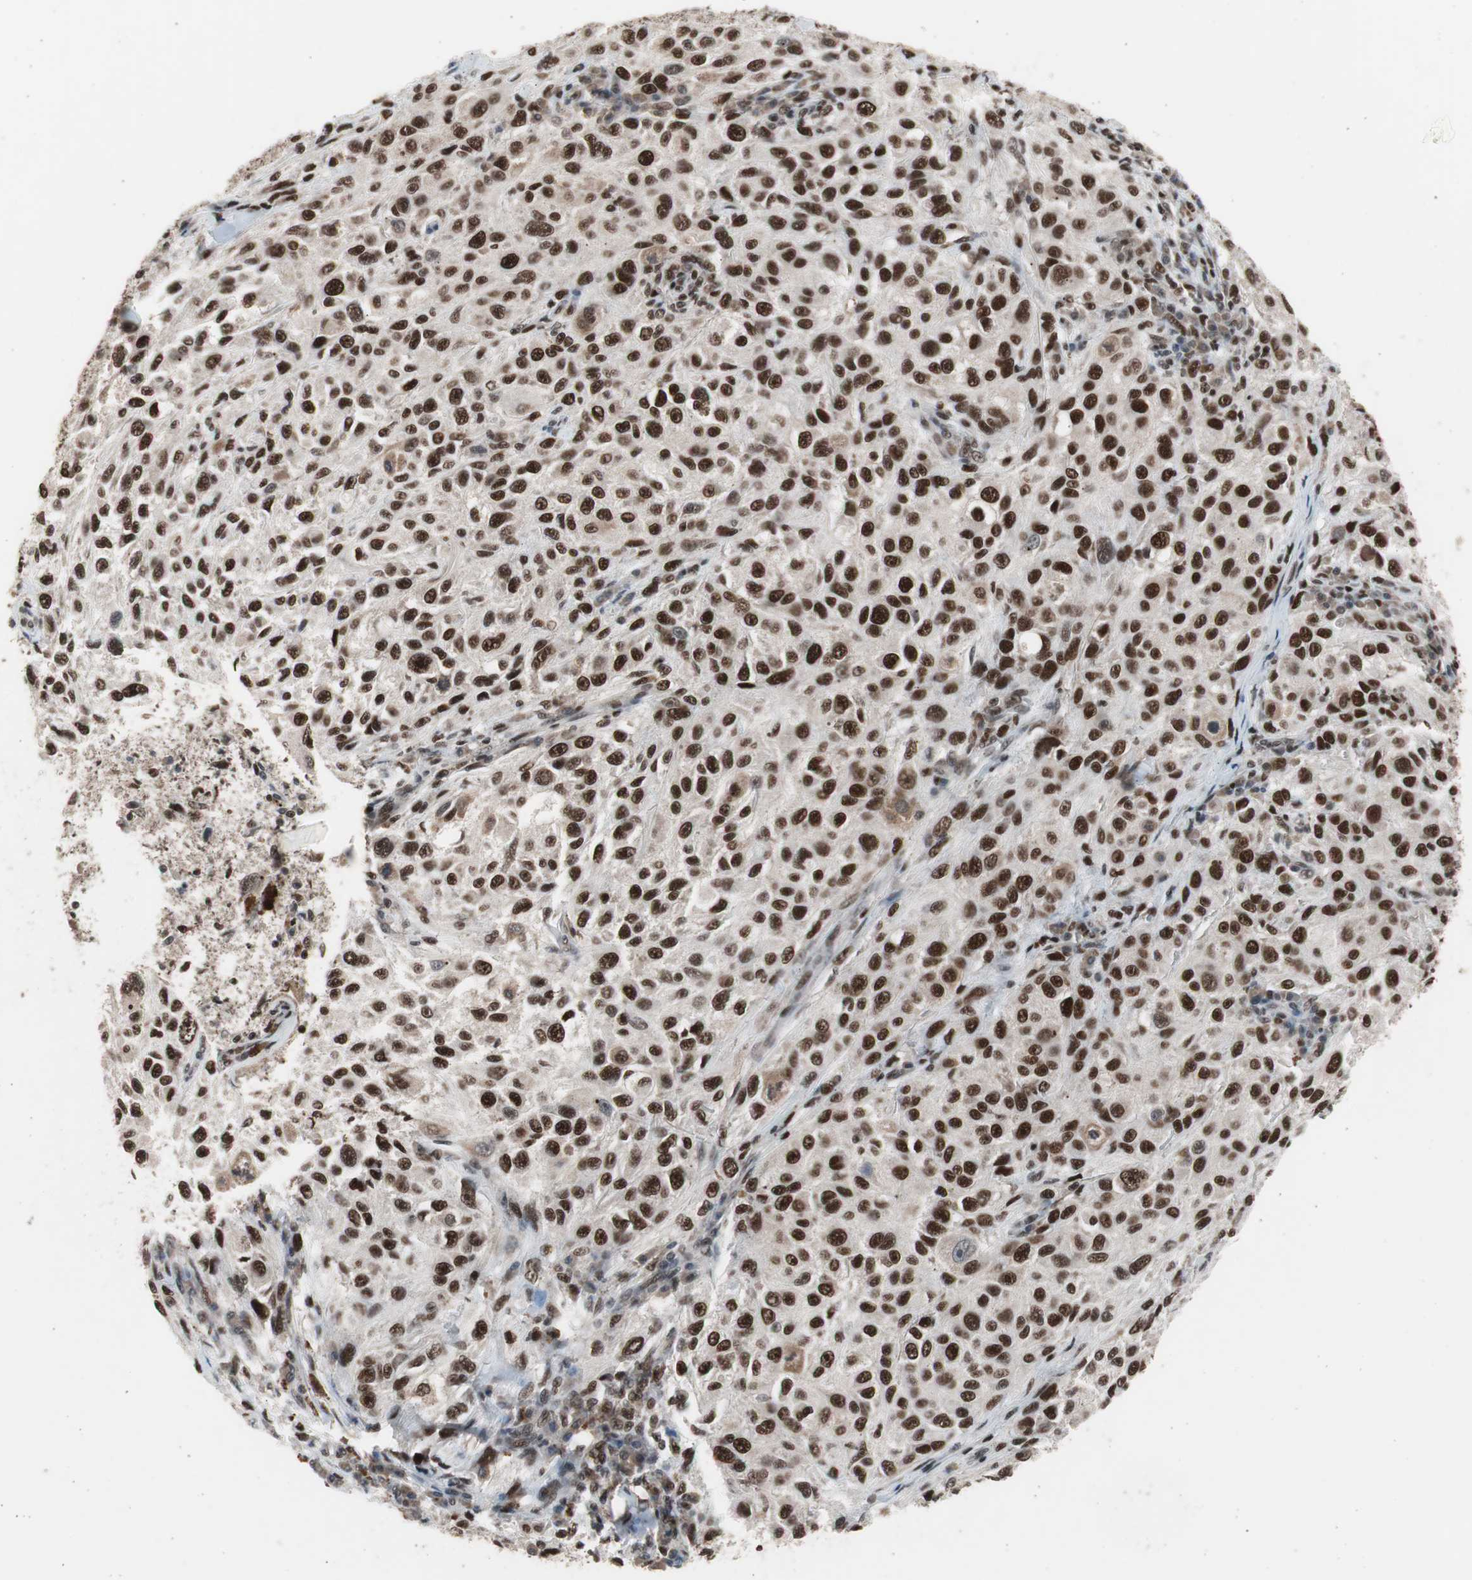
{"staining": {"intensity": "strong", "quantity": ">75%", "location": "nuclear"}, "tissue": "melanoma", "cell_type": "Tumor cells", "image_type": "cancer", "snomed": [{"axis": "morphology", "description": "Necrosis, NOS"}, {"axis": "morphology", "description": "Malignant melanoma, NOS"}, {"axis": "topography", "description": "Skin"}], "caption": "Immunohistochemistry micrograph of human malignant melanoma stained for a protein (brown), which reveals high levels of strong nuclear staining in about >75% of tumor cells.", "gene": "RPA1", "patient": {"sex": "female", "age": 87}}